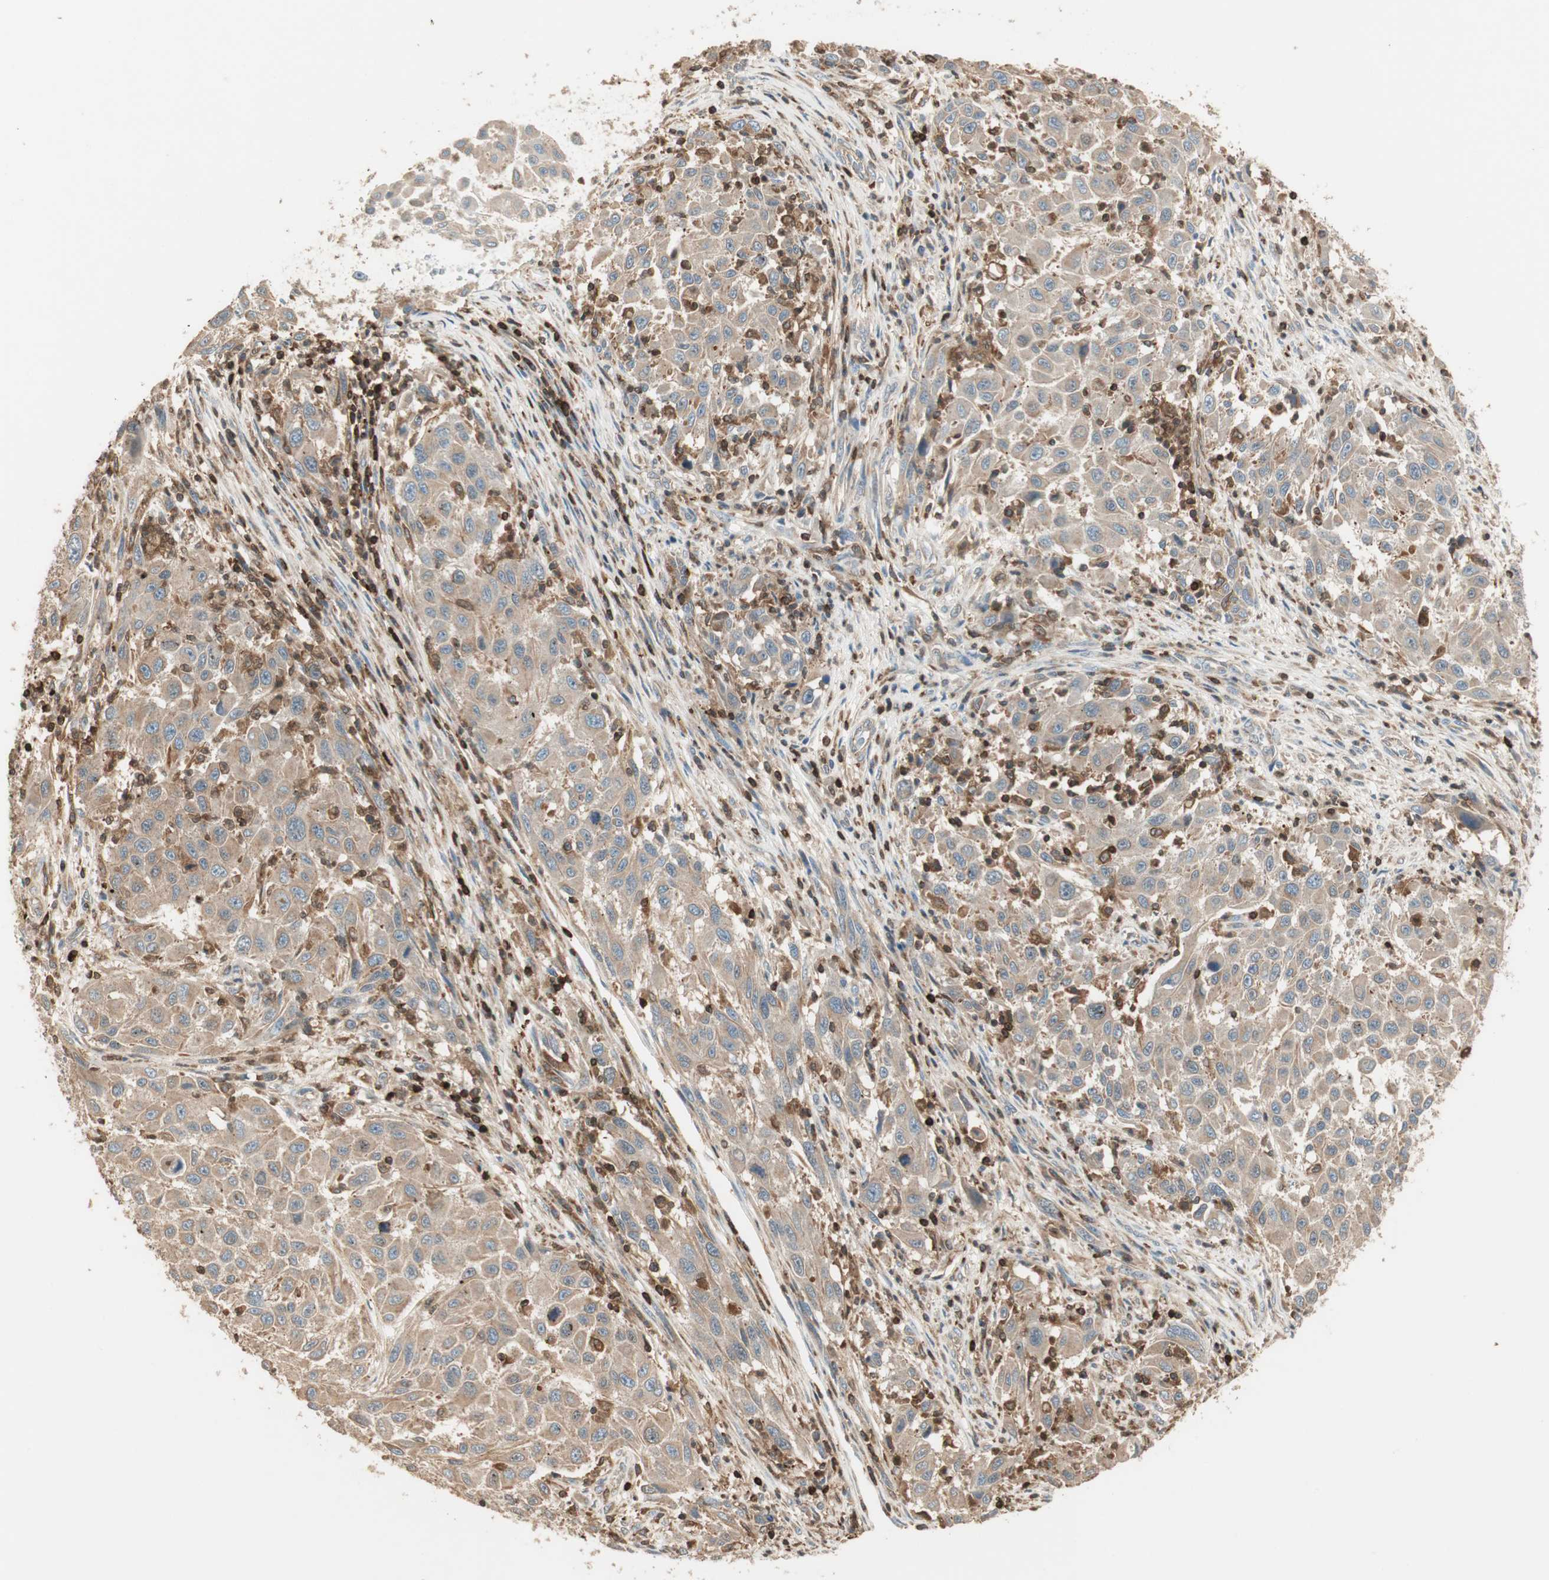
{"staining": {"intensity": "weak", "quantity": ">75%", "location": "cytoplasmic/membranous"}, "tissue": "melanoma", "cell_type": "Tumor cells", "image_type": "cancer", "snomed": [{"axis": "morphology", "description": "Malignant melanoma, Metastatic site"}, {"axis": "topography", "description": "Lymph node"}], "caption": "Weak cytoplasmic/membranous protein expression is present in approximately >75% of tumor cells in malignant melanoma (metastatic site).", "gene": "CRLF3", "patient": {"sex": "male", "age": 61}}